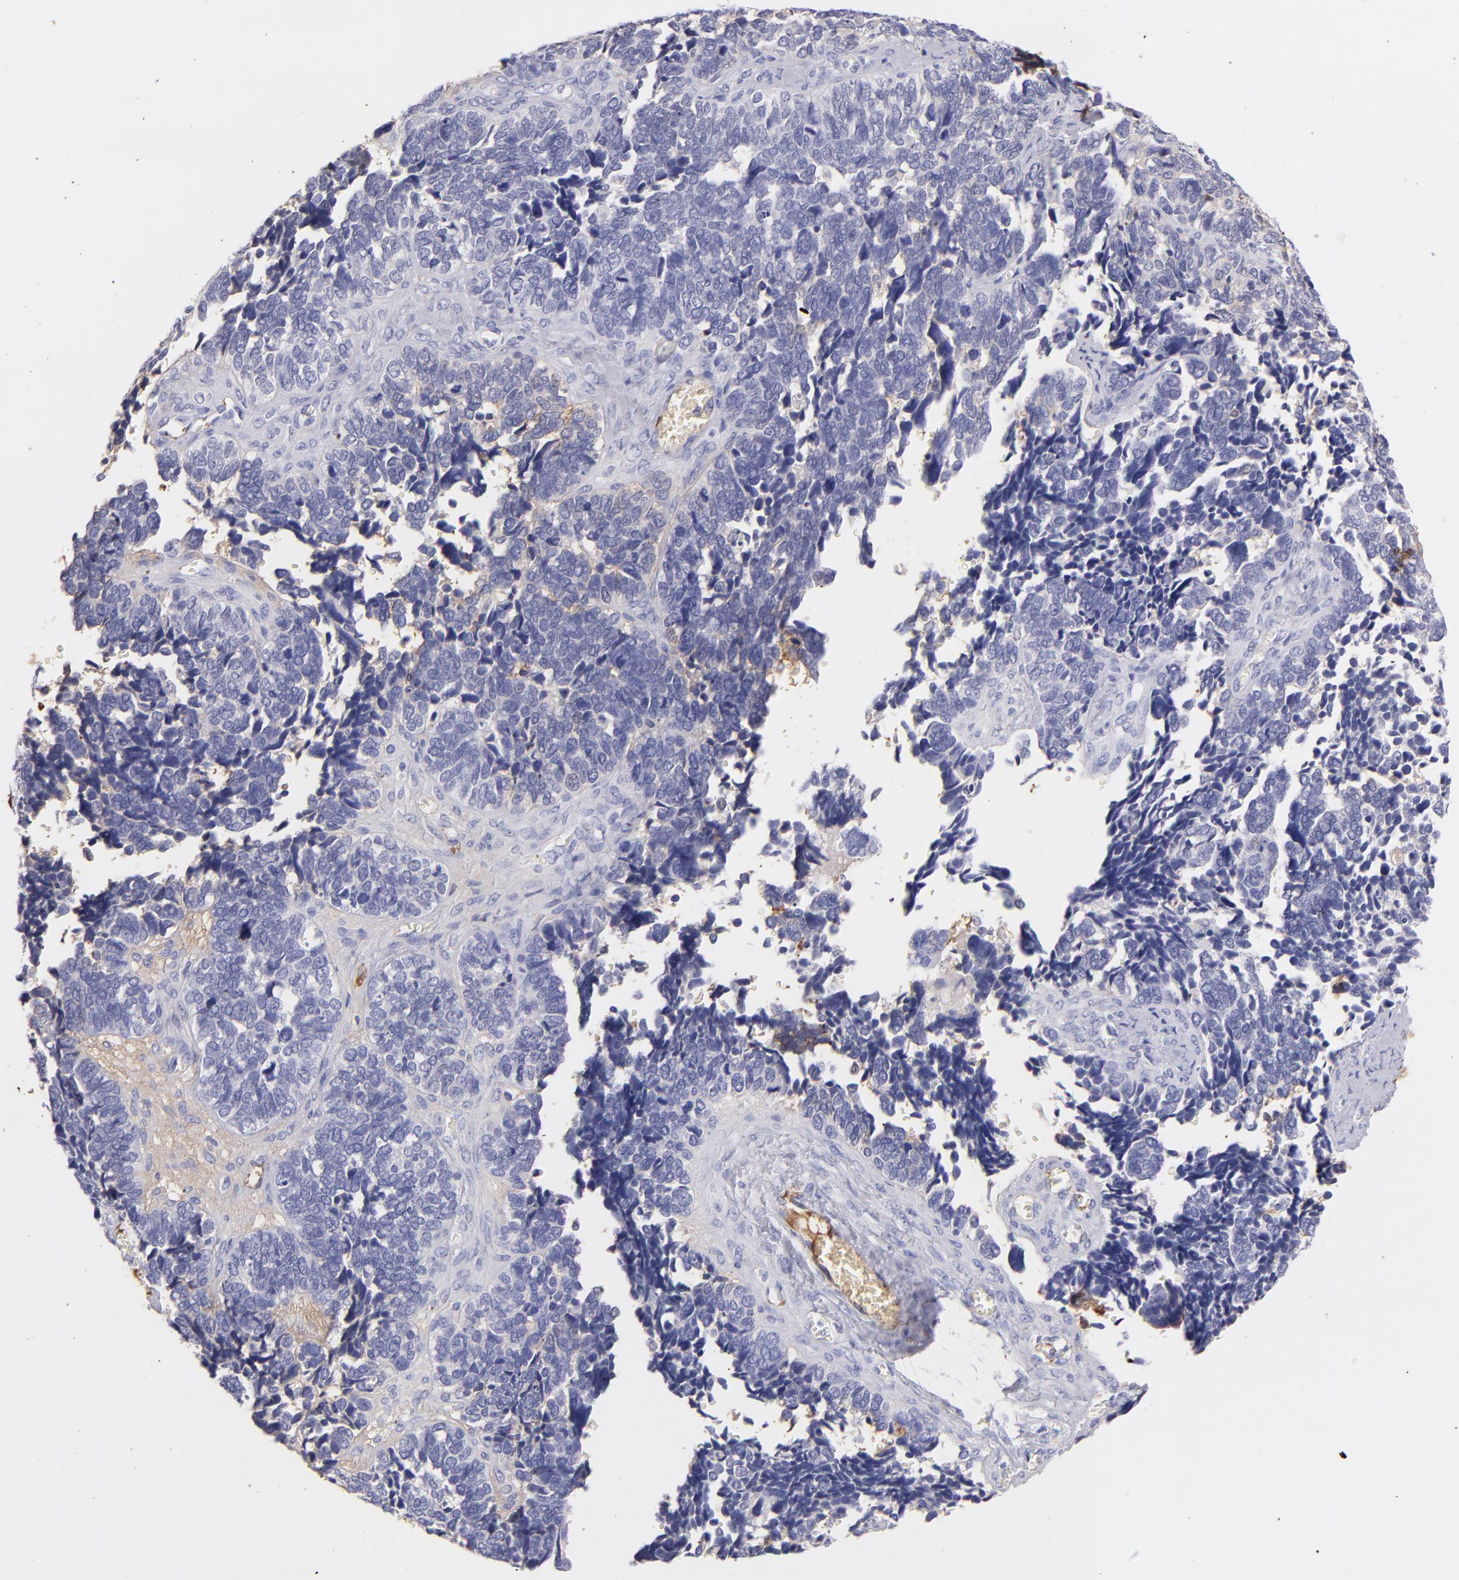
{"staining": {"intensity": "negative", "quantity": "none", "location": "none"}, "tissue": "ovarian cancer", "cell_type": "Tumor cells", "image_type": "cancer", "snomed": [{"axis": "morphology", "description": "Cystadenocarcinoma, serous, NOS"}, {"axis": "topography", "description": "Ovary"}], "caption": "Immunohistochemistry of ovarian serous cystadenocarcinoma demonstrates no positivity in tumor cells. Brightfield microscopy of IHC stained with DAB (3,3'-diaminobenzidine) (brown) and hematoxylin (blue), captured at high magnification.", "gene": "FGB", "patient": {"sex": "female", "age": 77}}